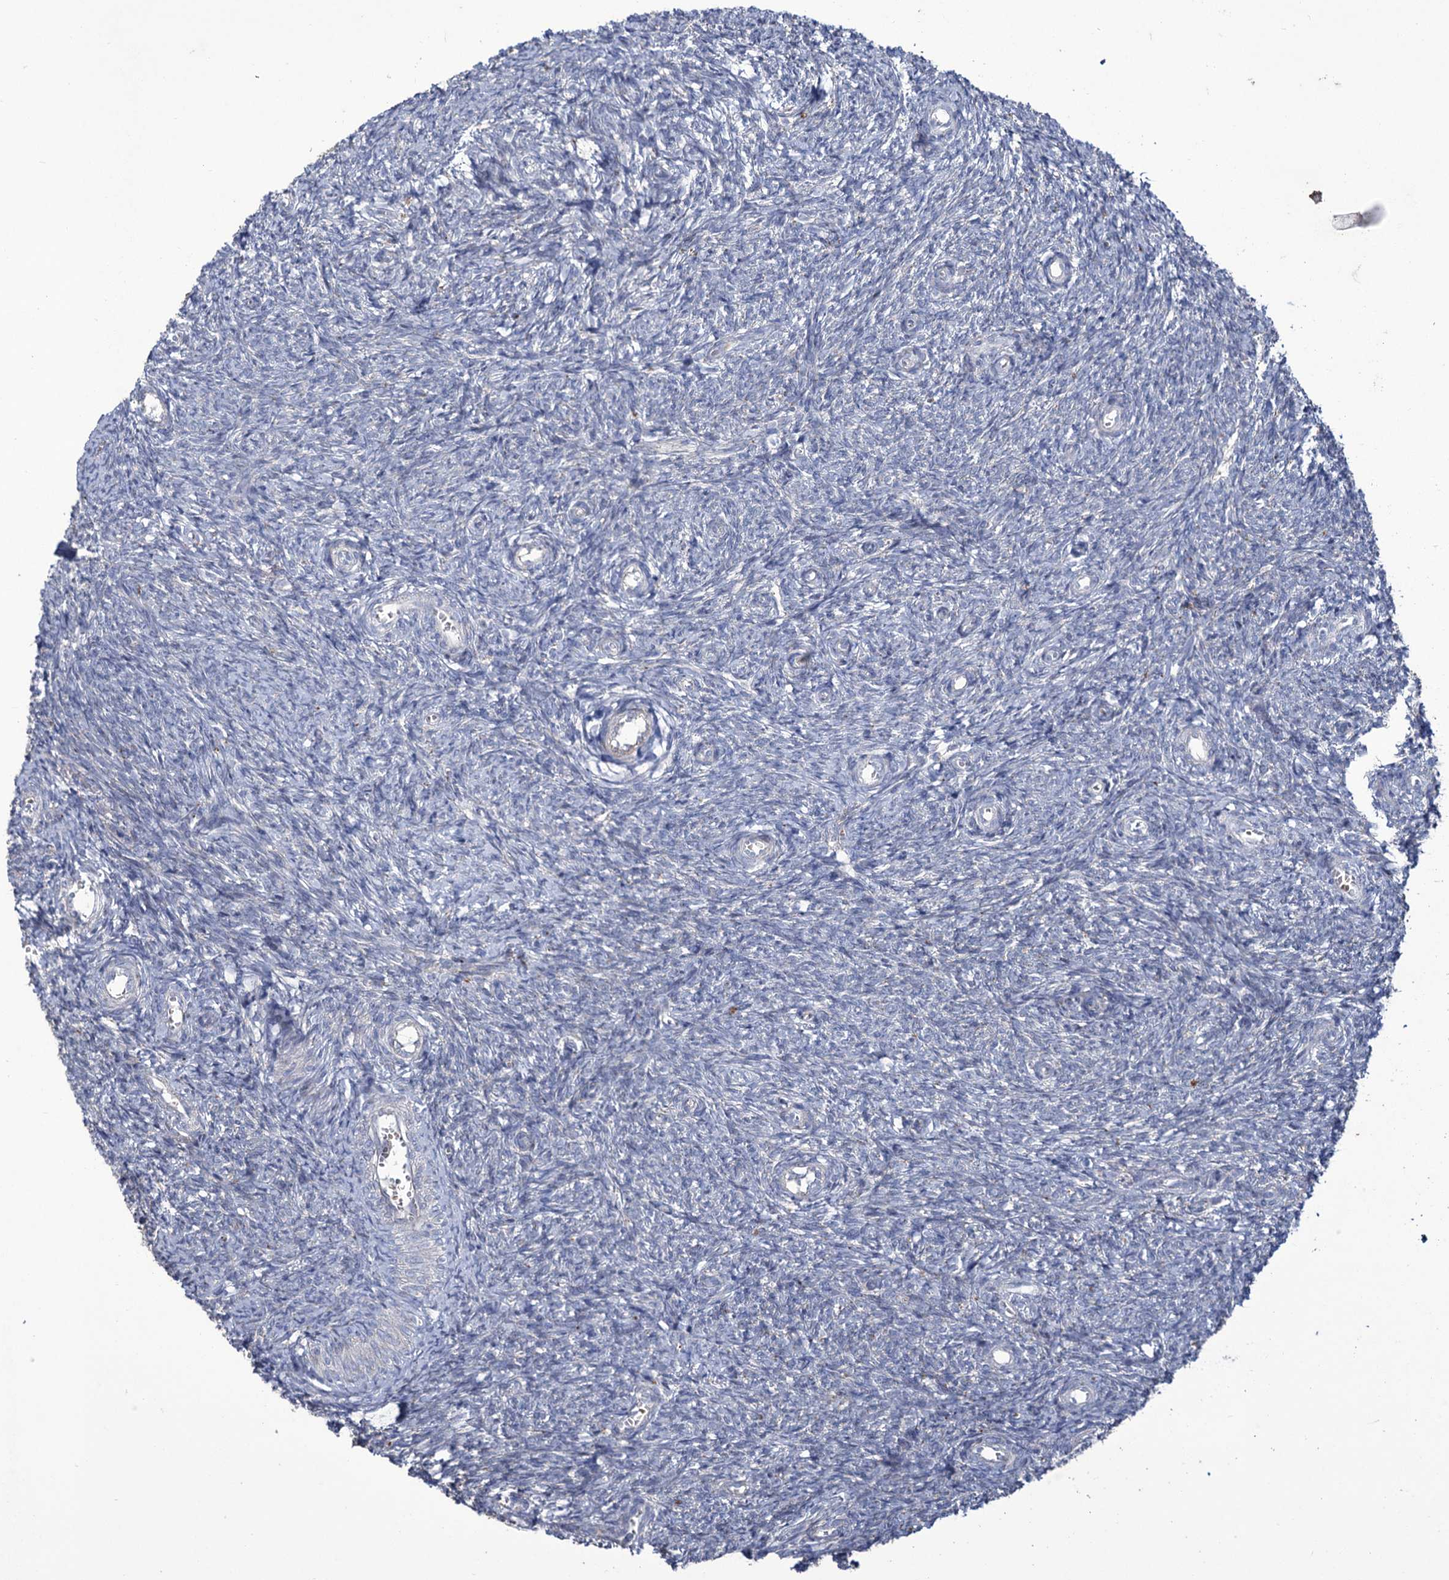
{"staining": {"intensity": "negative", "quantity": "none", "location": "none"}, "tissue": "ovary", "cell_type": "Ovarian stroma cells", "image_type": "normal", "snomed": [{"axis": "morphology", "description": "Normal tissue, NOS"}, {"axis": "topography", "description": "Ovary"}], "caption": "Ovary stained for a protein using immunohistochemistry (IHC) reveals no staining ovarian stroma cells.", "gene": "TUBGCP5", "patient": {"sex": "female", "age": 44}}